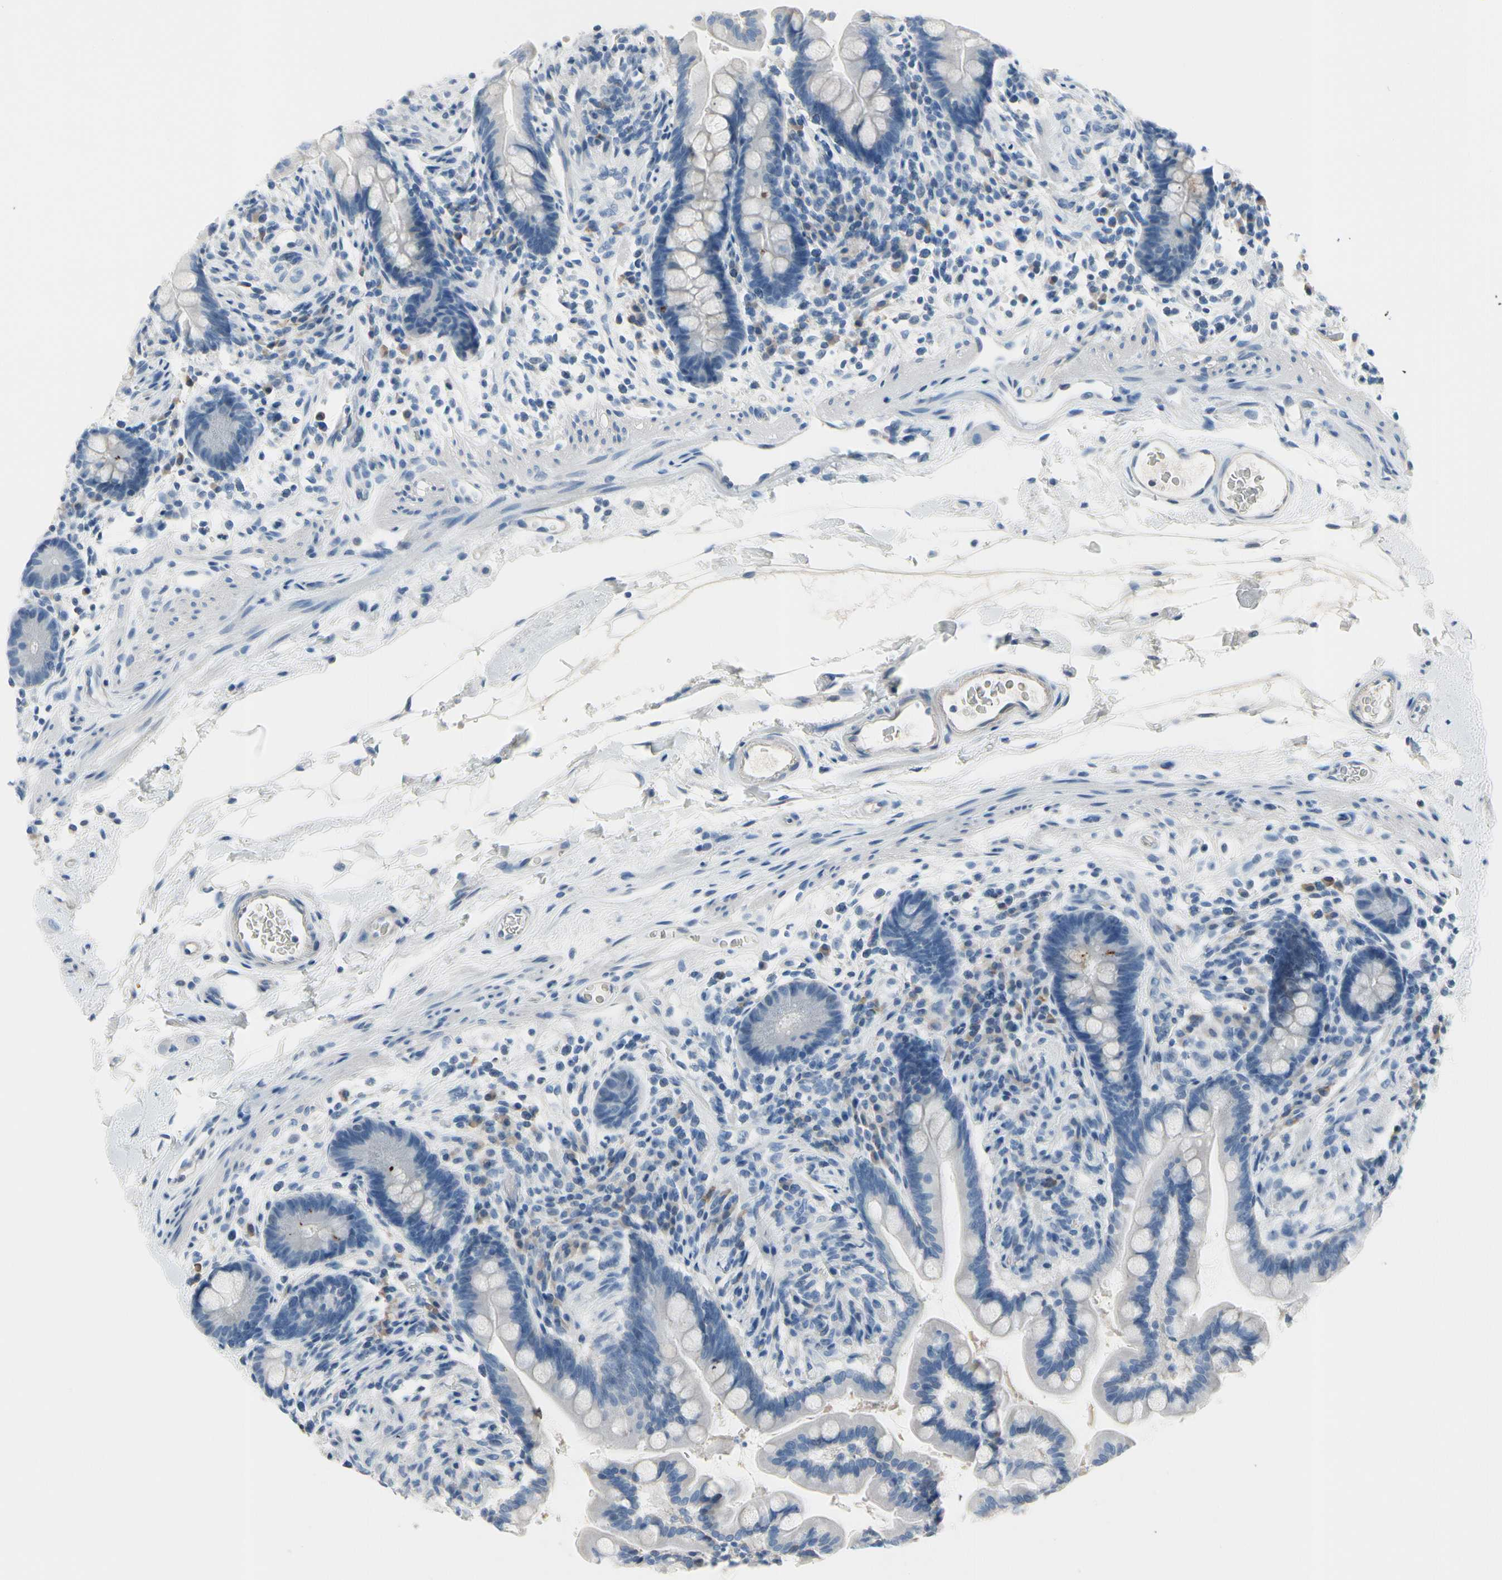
{"staining": {"intensity": "weak", "quantity": "<25%", "location": "cytoplasmic/membranous"}, "tissue": "colon", "cell_type": "Endothelial cells", "image_type": "normal", "snomed": [{"axis": "morphology", "description": "Normal tissue, NOS"}, {"axis": "topography", "description": "Colon"}], "caption": "Human colon stained for a protein using IHC exhibits no expression in endothelial cells.", "gene": "MUC5B", "patient": {"sex": "male", "age": 73}}